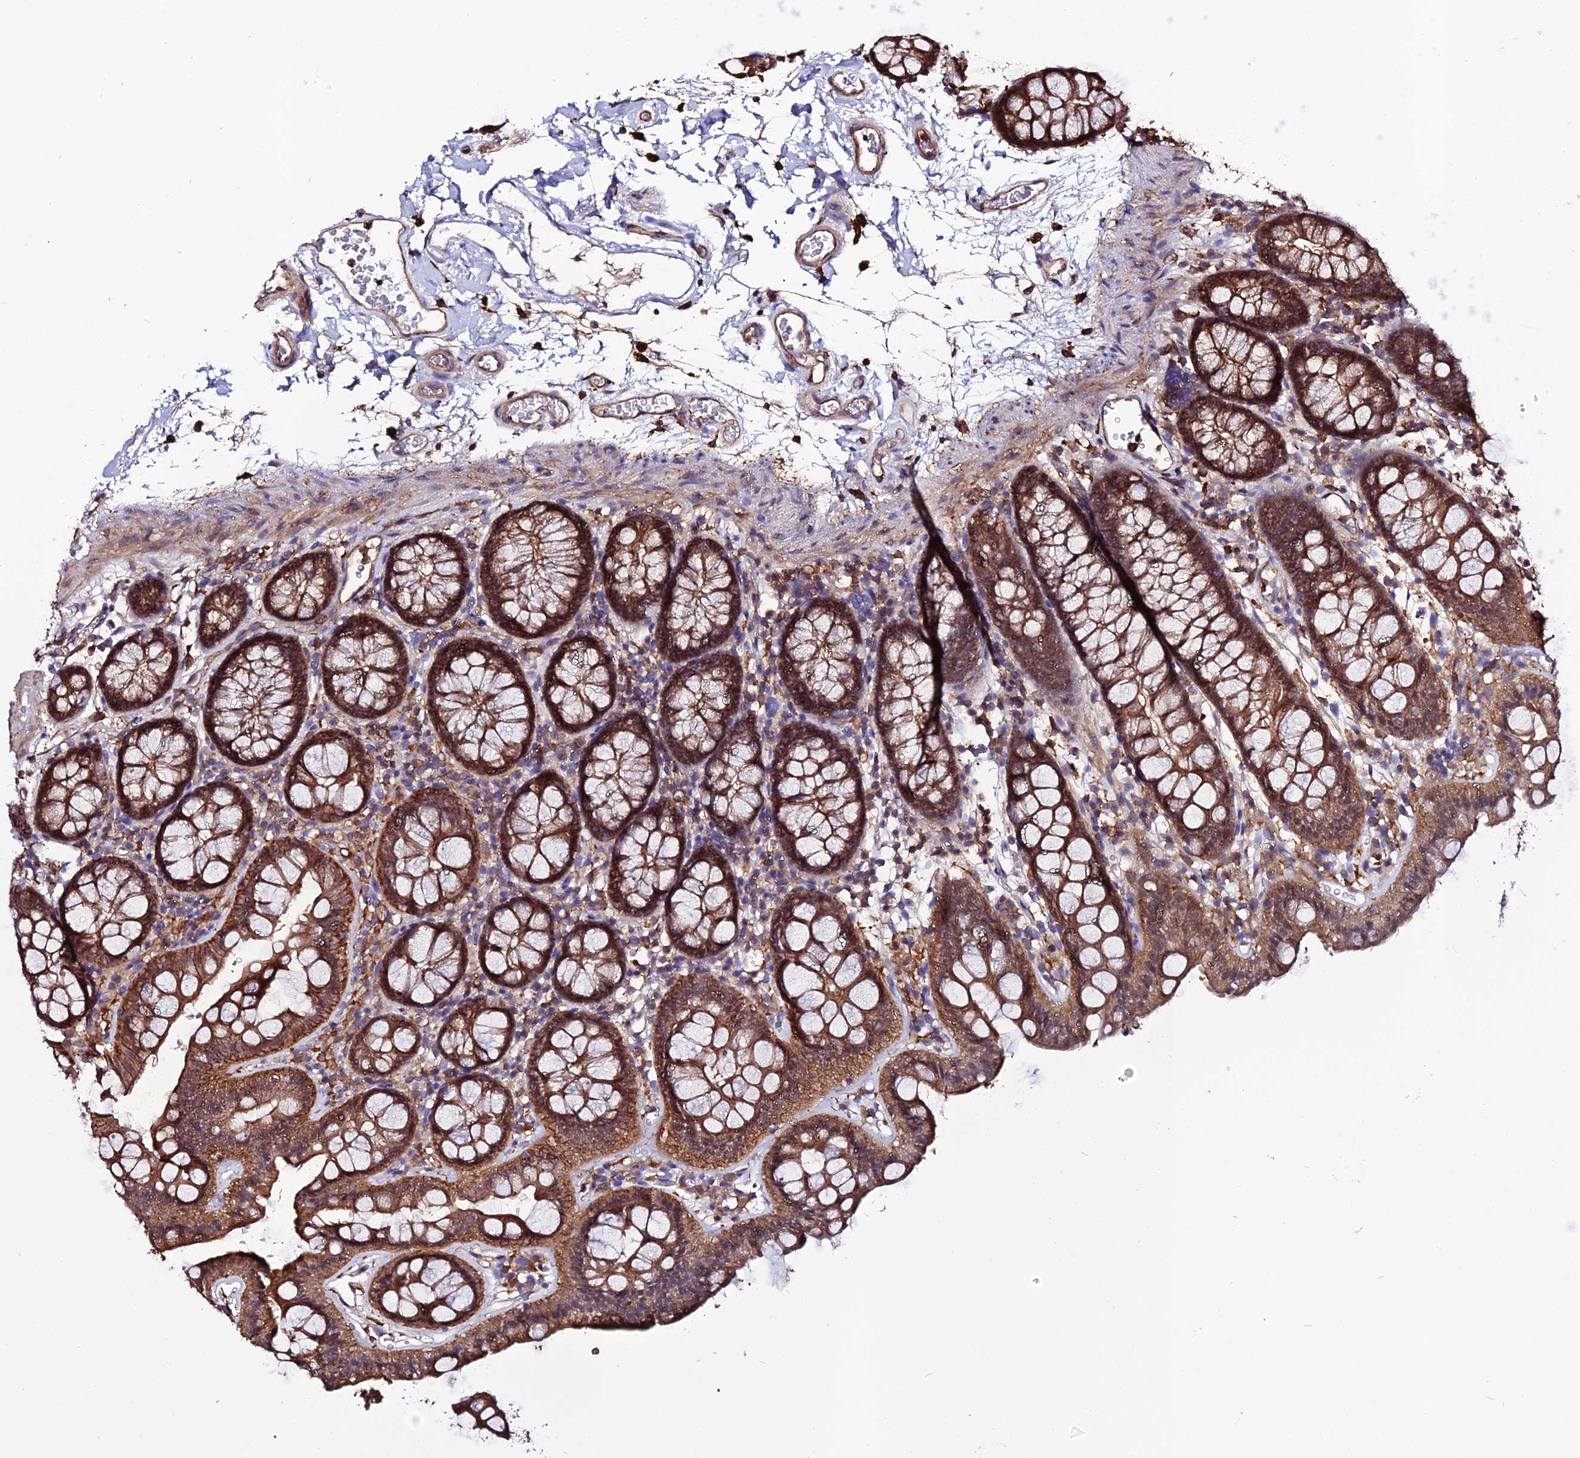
{"staining": {"intensity": "moderate", "quantity": ">75%", "location": "cytoplasmic/membranous"}, "tissue": "colon", "cell_type": "Endothelial cells", "image_type": "normal", "snomed": [{"axis": "morphology", "description": "Normal tissue, NOS"}, {"axis": "topography", "description": "Colon"}], "caption": "Endothelial cells demonstrate moderate cytoplasmic/membranous staining in about >75% of cells in benign colon.", "gene": "USP17L10", "patient": {"sex": "male", "age": 75}}